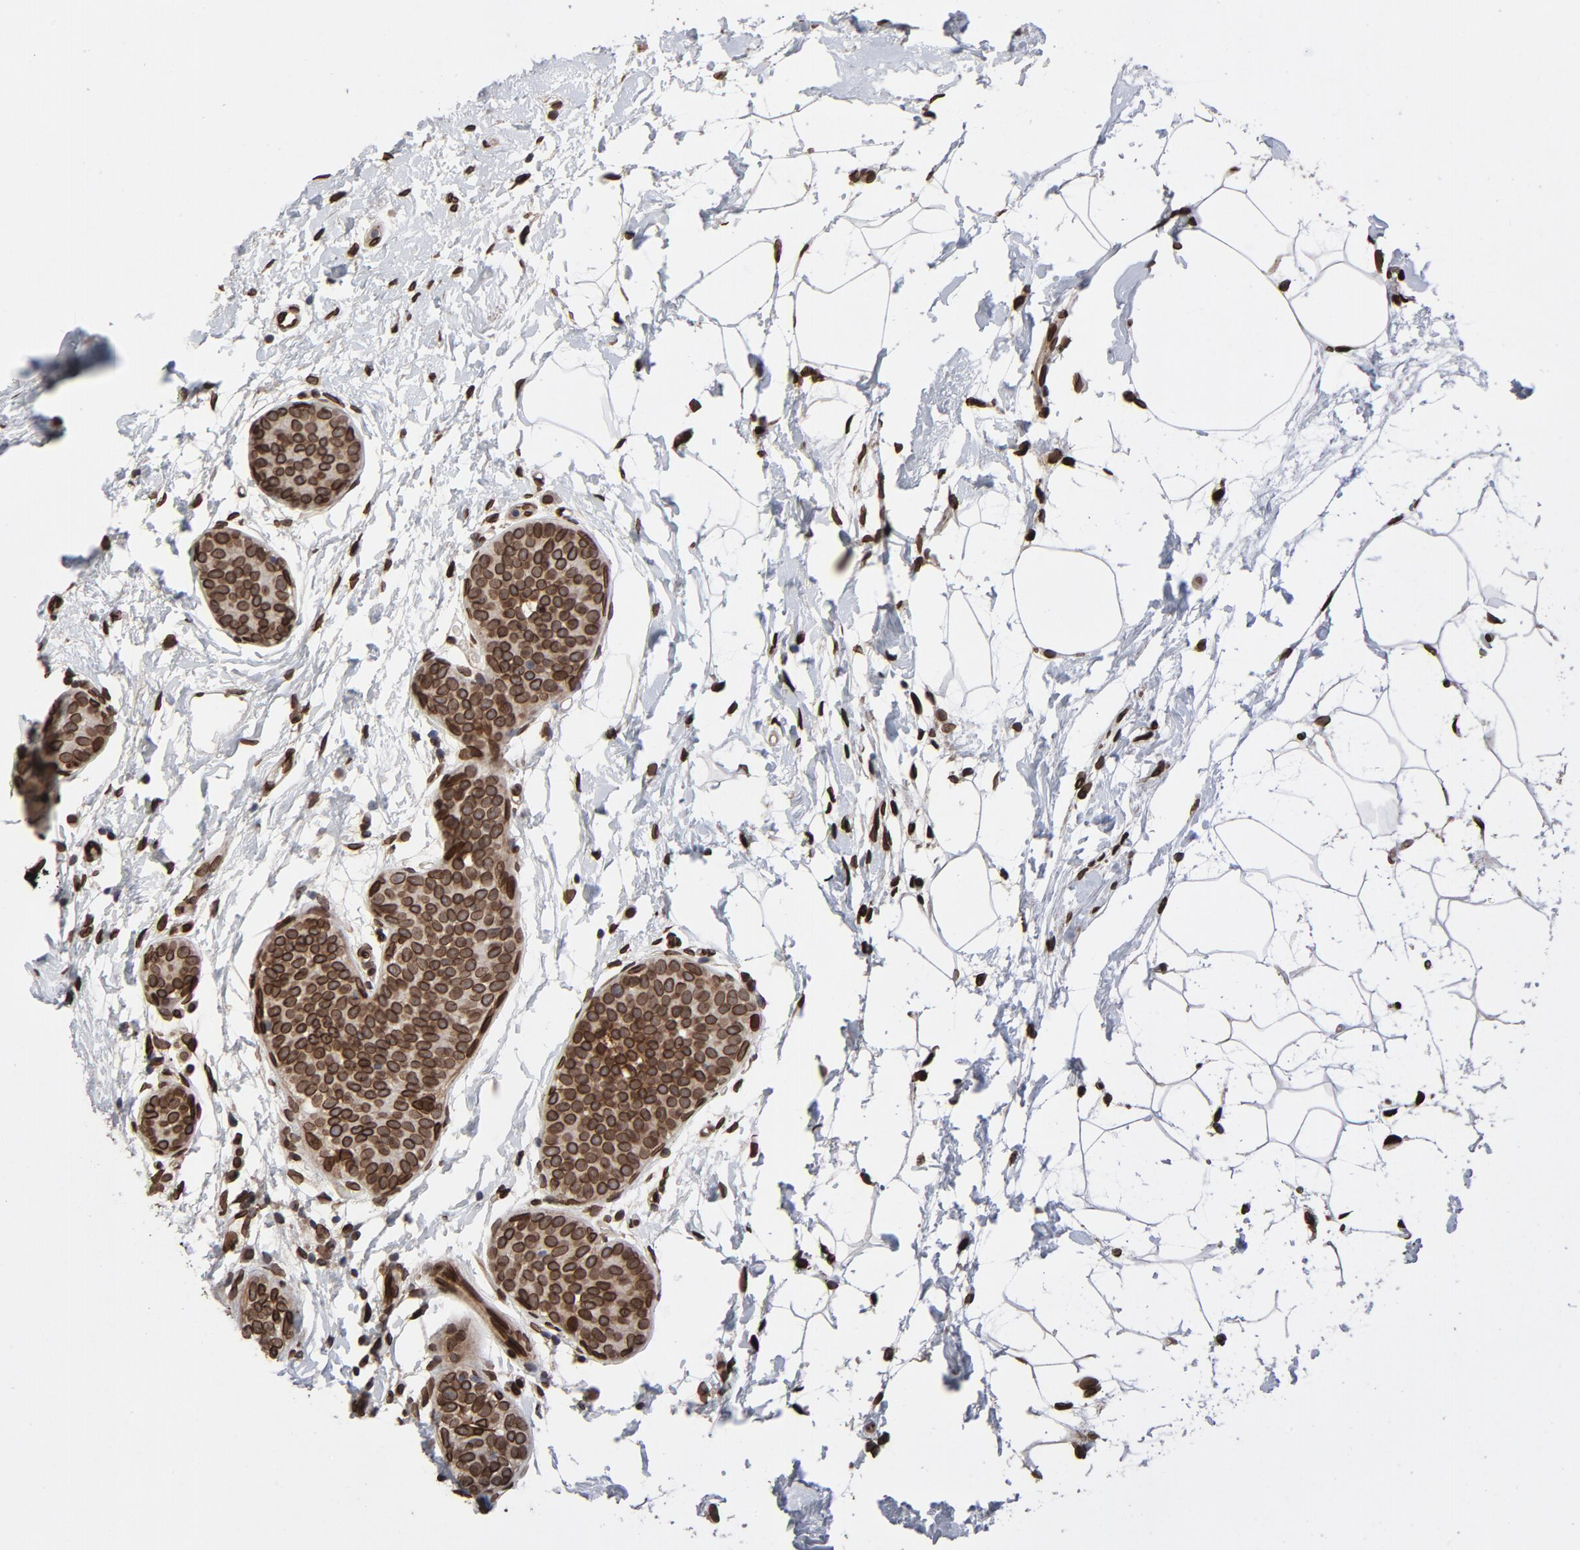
{"staining": {"intensity": "strong", "quantity": ">75%", "location": "cytoplasmic/membranous,nuclear"}, "tissue": "breast cancer", "cell_type": "Tumor cells", "image_type": "cancer", "snomed": [{"axis": "morphology", "description": "Lobular carcinoma, in situ"}, {"axis": "morphology", "description": "Lobular carcinoma"}, {"axis": "topography", "description": "Breast"}], "caption": "Tumor cells show high levels of strong cytoplasmic/membranous and nuclear staining in approximately >75% of cells in breast lobular carcinoma. Using DAB (brown) and hematoxylin (blue) stains, captured at high magnification using brightfield microscopy.", "gene": "LMNA", "patient": {"sex": "female", "age": 41}}